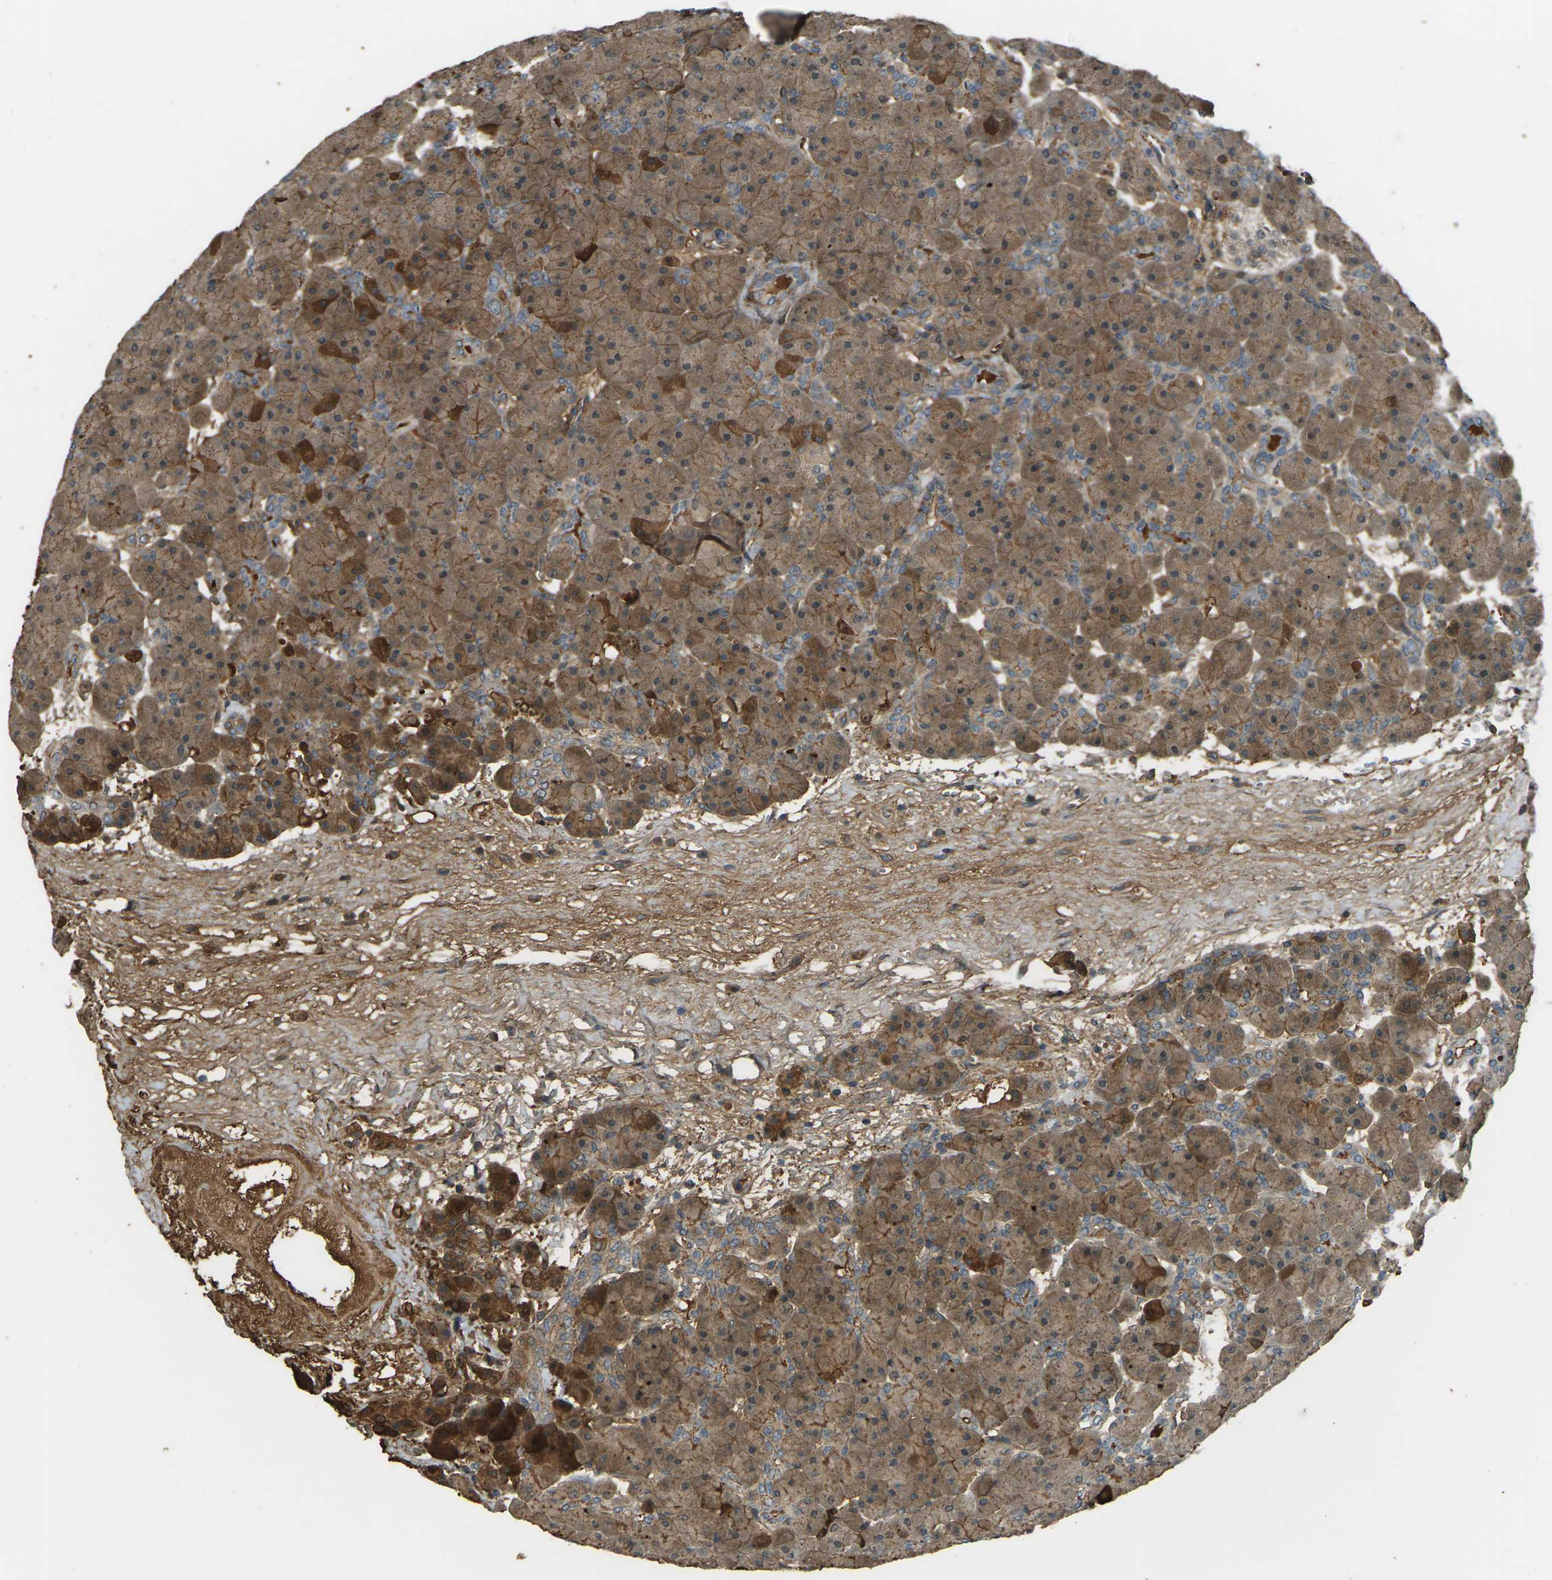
{"staining": {"intensity": "moderate", "quantity": ">75%", "location": "cytoplasmic/membranous"}, "tissue": "pancreas", "cell_type": "Exocrine glandular cells", "image_type": "normal", "snomed": [{"axis": "morphology", "description": "Normal tissue, NOS"}, {"axis": "topography", "description": "Pancreas"}], "caption": "About >75% of exocrine glandular cells in benign pancreas exhibit moderate cytoplasmic/membranous protein expression as visualized by brown immunohistochemical staining.", "gene": "CYP1B1", "patient": {"sex": "male", "age": 66}}